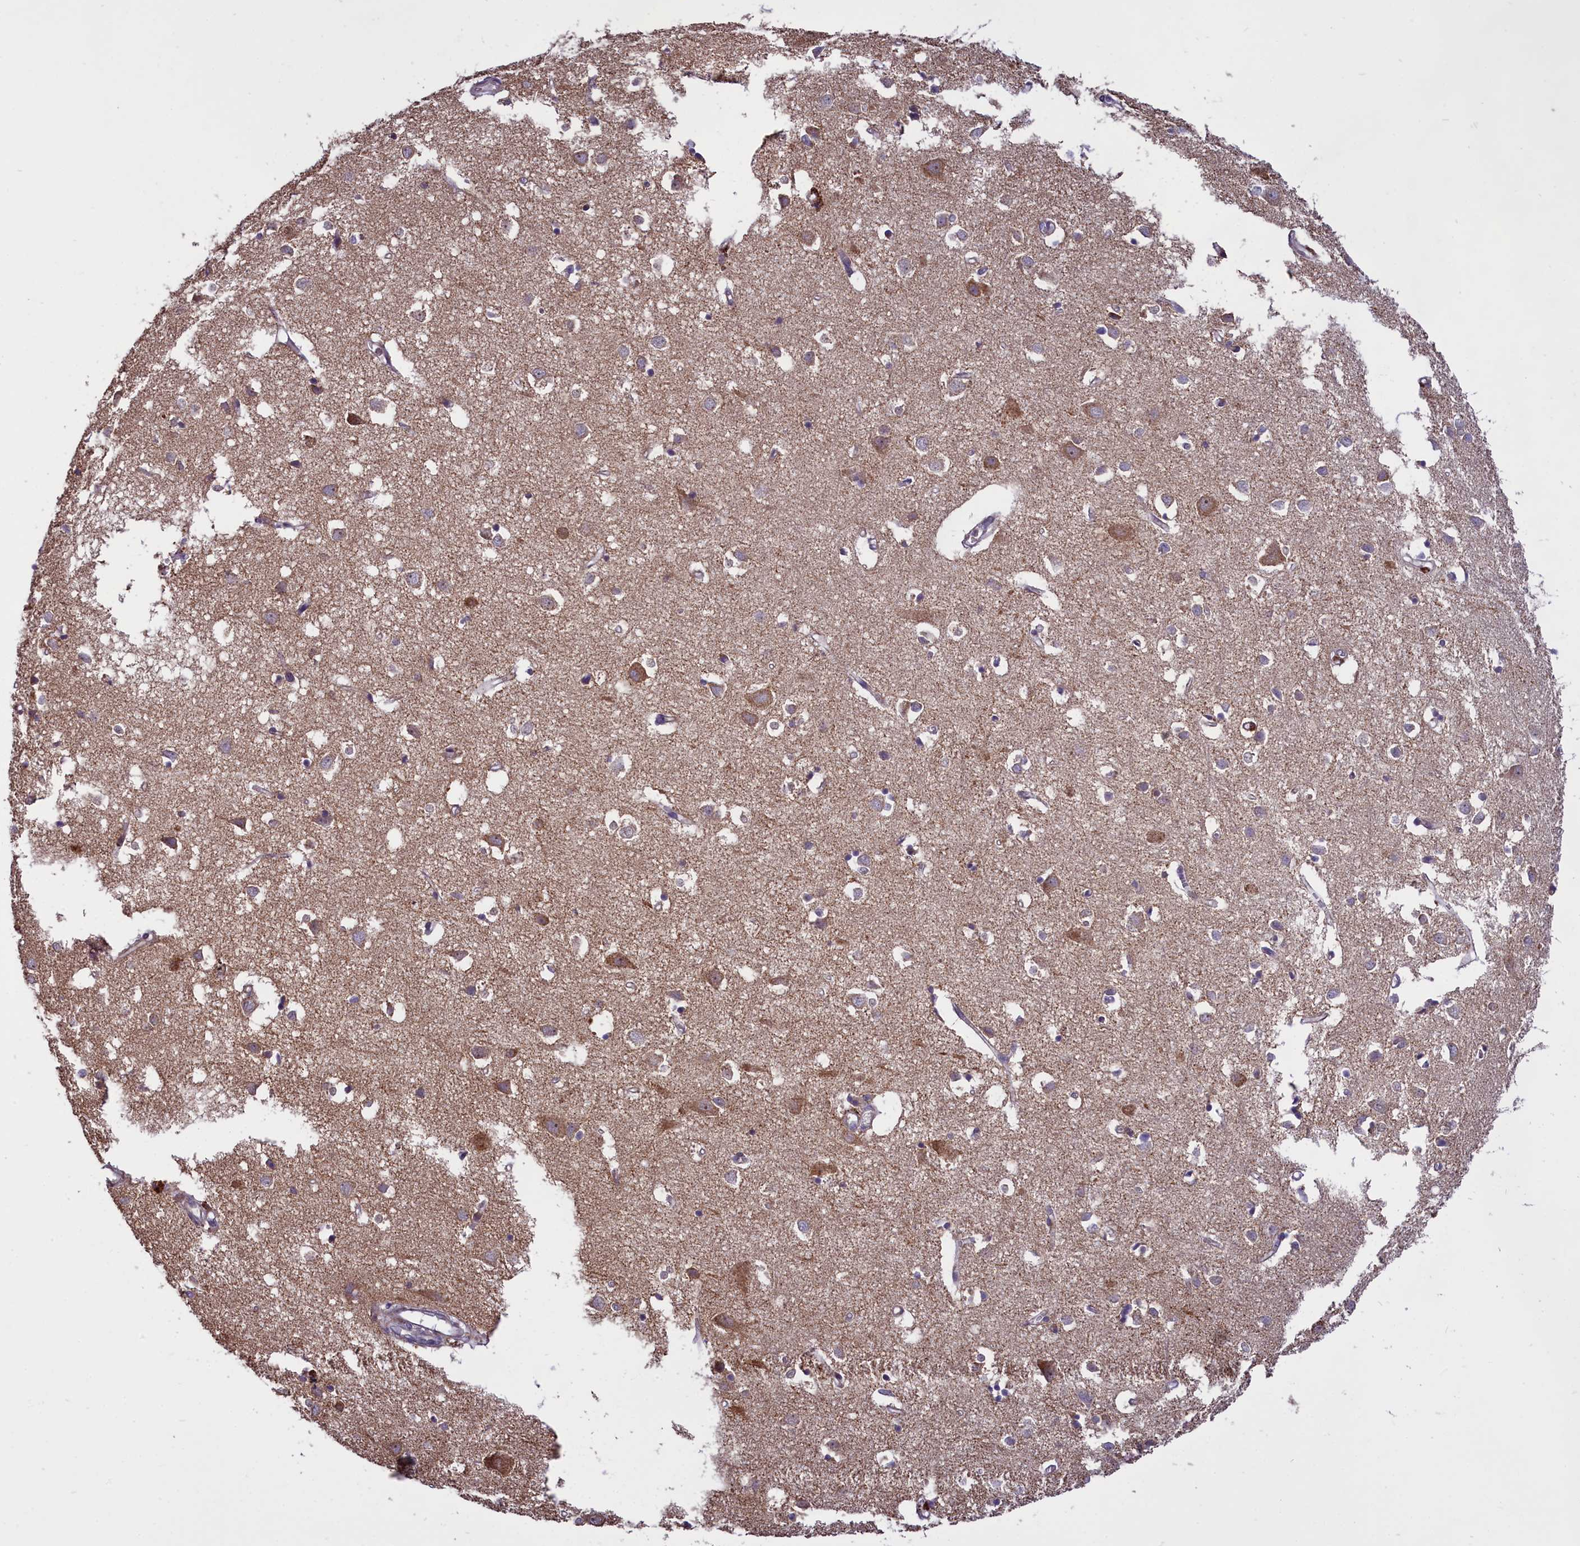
{"staining": {"intensity": "weak", "quantity": "25%-75%", "location": "cytoplasmic/membranous"}, "tissue": "cerebral cortex", "cell_type": "Endothelial cells", "image_type": "normal", "snomed": [{"axis": "morphology", "description": "Normal tissue, NOS"}, {"axis": "topography", "description": "Cerebral cortex"}], "caption": "The image displays staining of unremarkable cerebral cortex, revealing weak cytoplasmic/membranous protein staining (brown color) within endothelial cells. The protein of interest is stained brown, and the nuclei are stained in blue (DAB (3,3'-diaminobenzidine) IHC with brightfield microscopy, high magnification).", "gene": "GLRX5", "patient": {"sex": "female", "age": 64}}